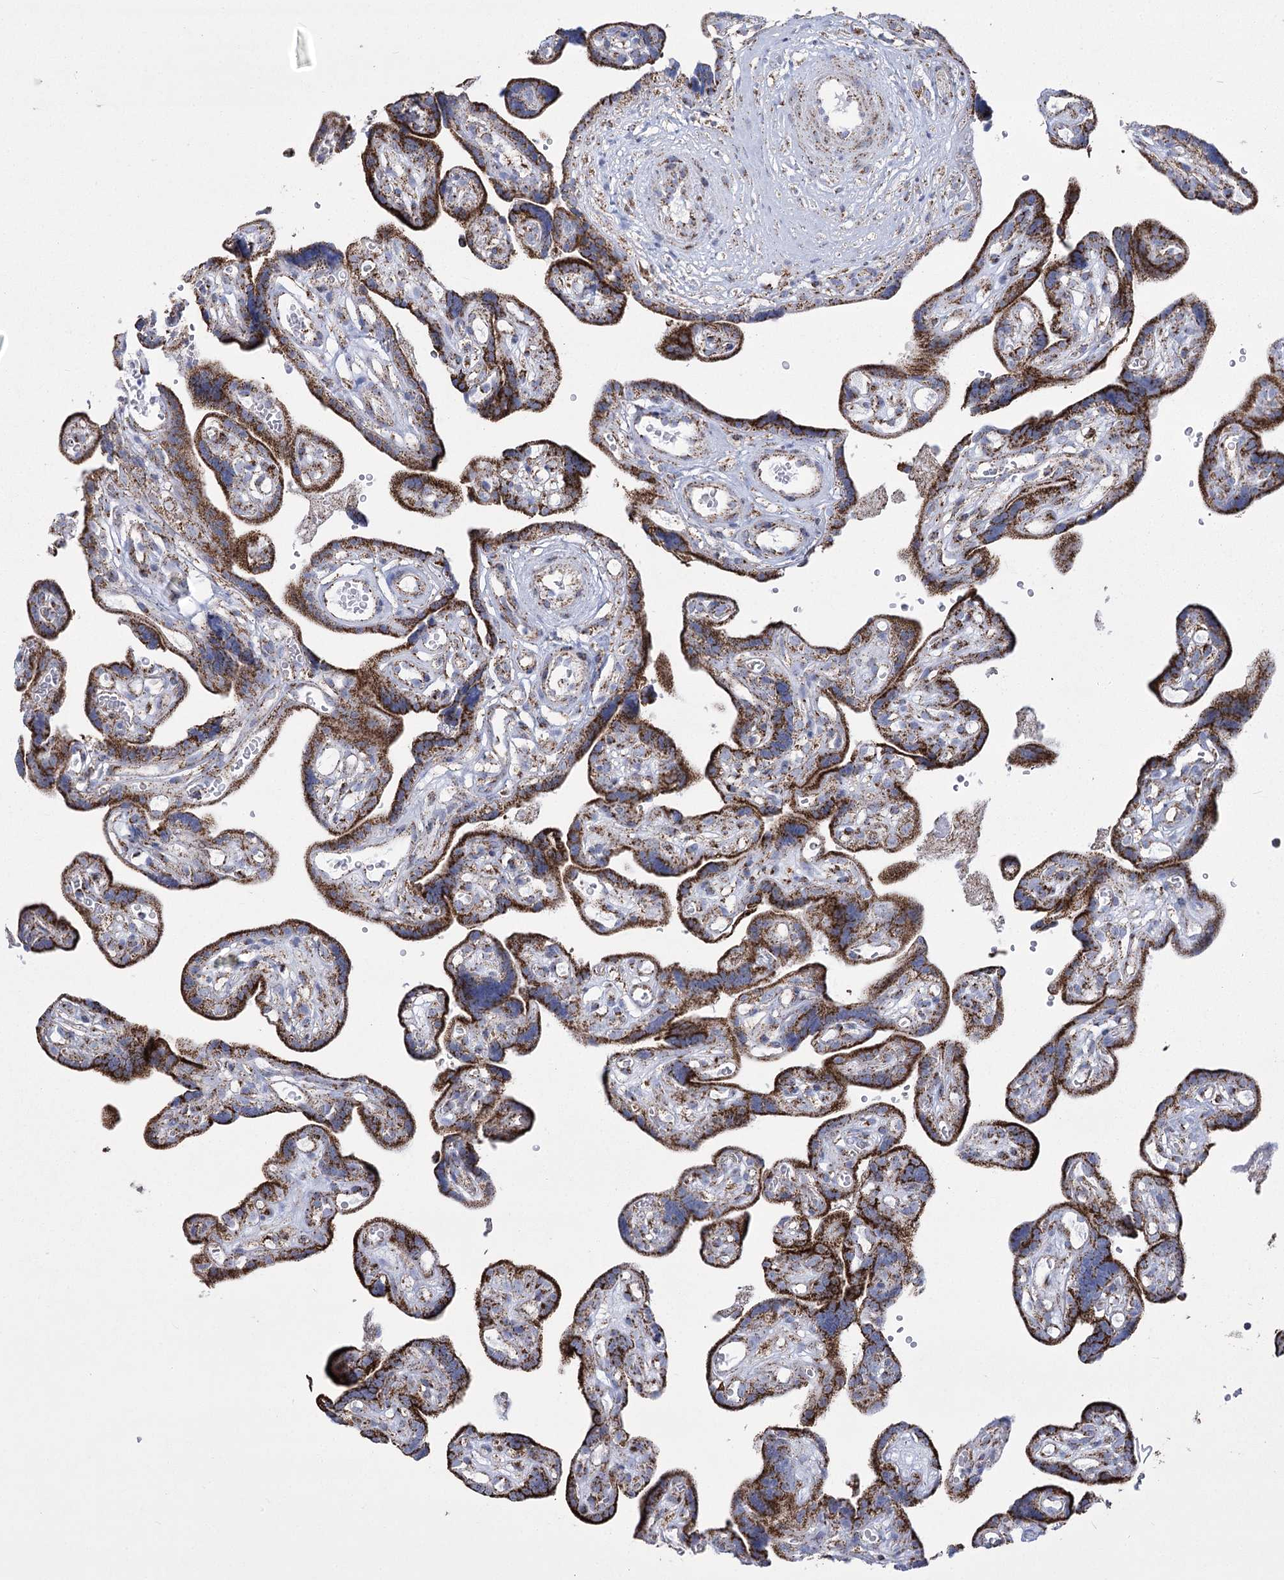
{"staining": {"intensity": "strong", "quantity": ">75%", "location": "cytoplasmic/membranous"}, "tissue": "placenta", "cell_type": "Decidual cells", "image_type": "normal", "snomed": [{"axis": "morphology", "description": "Normal tissue, NOS"}, {"axis": "topography", "description": "Placenta"}], "caption": "Benign placenta was stained to show a protein in brown. There is high levels of strong cytoplasmic/membranous positivity in approximately >75% of decidual cells.", "gene": "PDHB", "patient": {"sex": "female", "age": 30}}